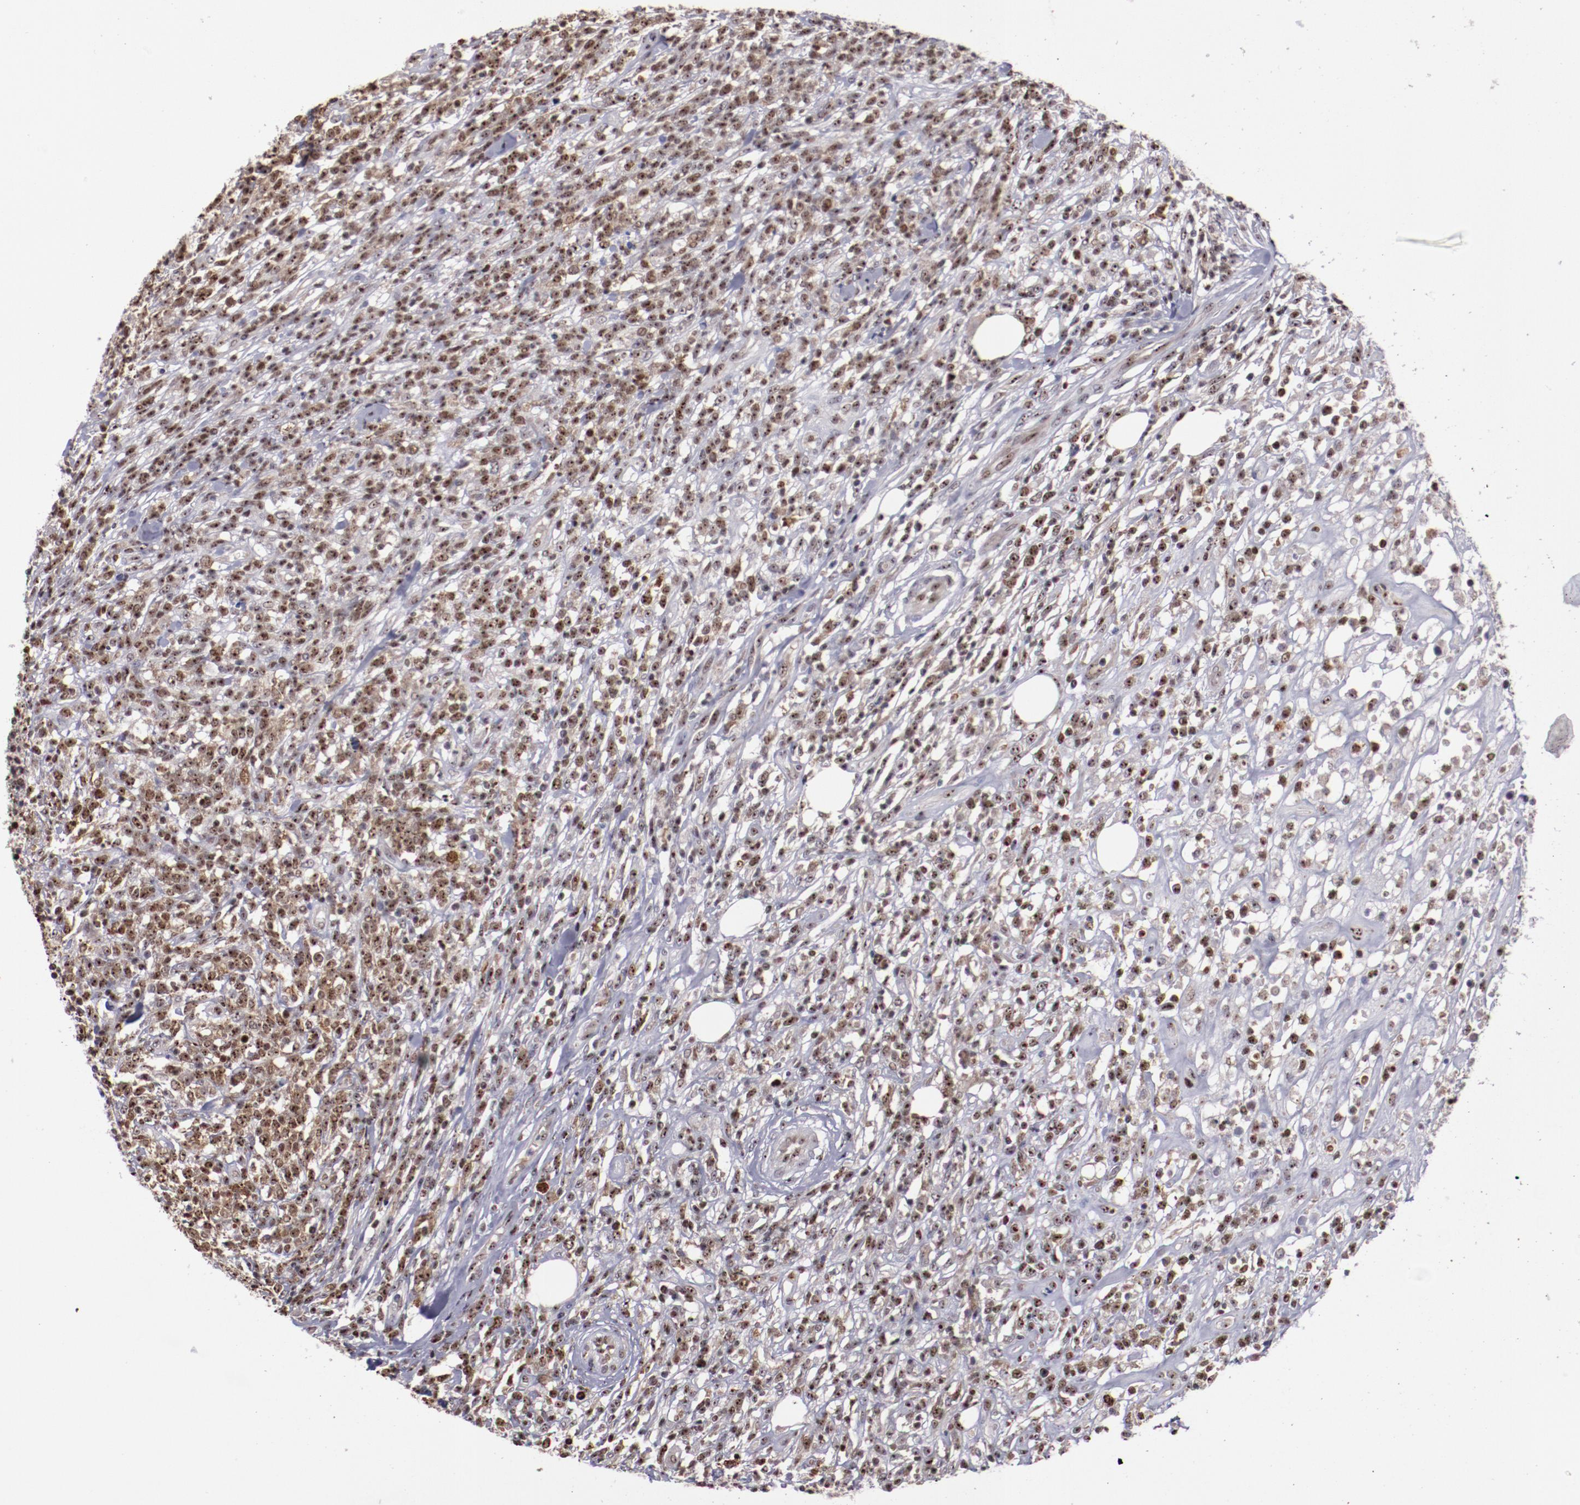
{"staining": {"intensity": "moderate", "quantity": "25%-75%", "location": "nuclear"}, "tissue": "lymphoma", "cell_type": "Tumor cells", "image_type": "cancer", "snomed": [{"axis": "morphology", "description": "Malignant lymphoma, non-Hodgkin's type, High grade"}, {"axis": "topography", "description": "Lymph node"}], "caption": "IHC photomicrograph of lymphoma stained for a protein (brown), which demonstrates medium levels of moderate nuclear staining in about 25%-75% of tumor cells.", "gene": "DDX24", "patient": {"sex": "female", "age": 73}}